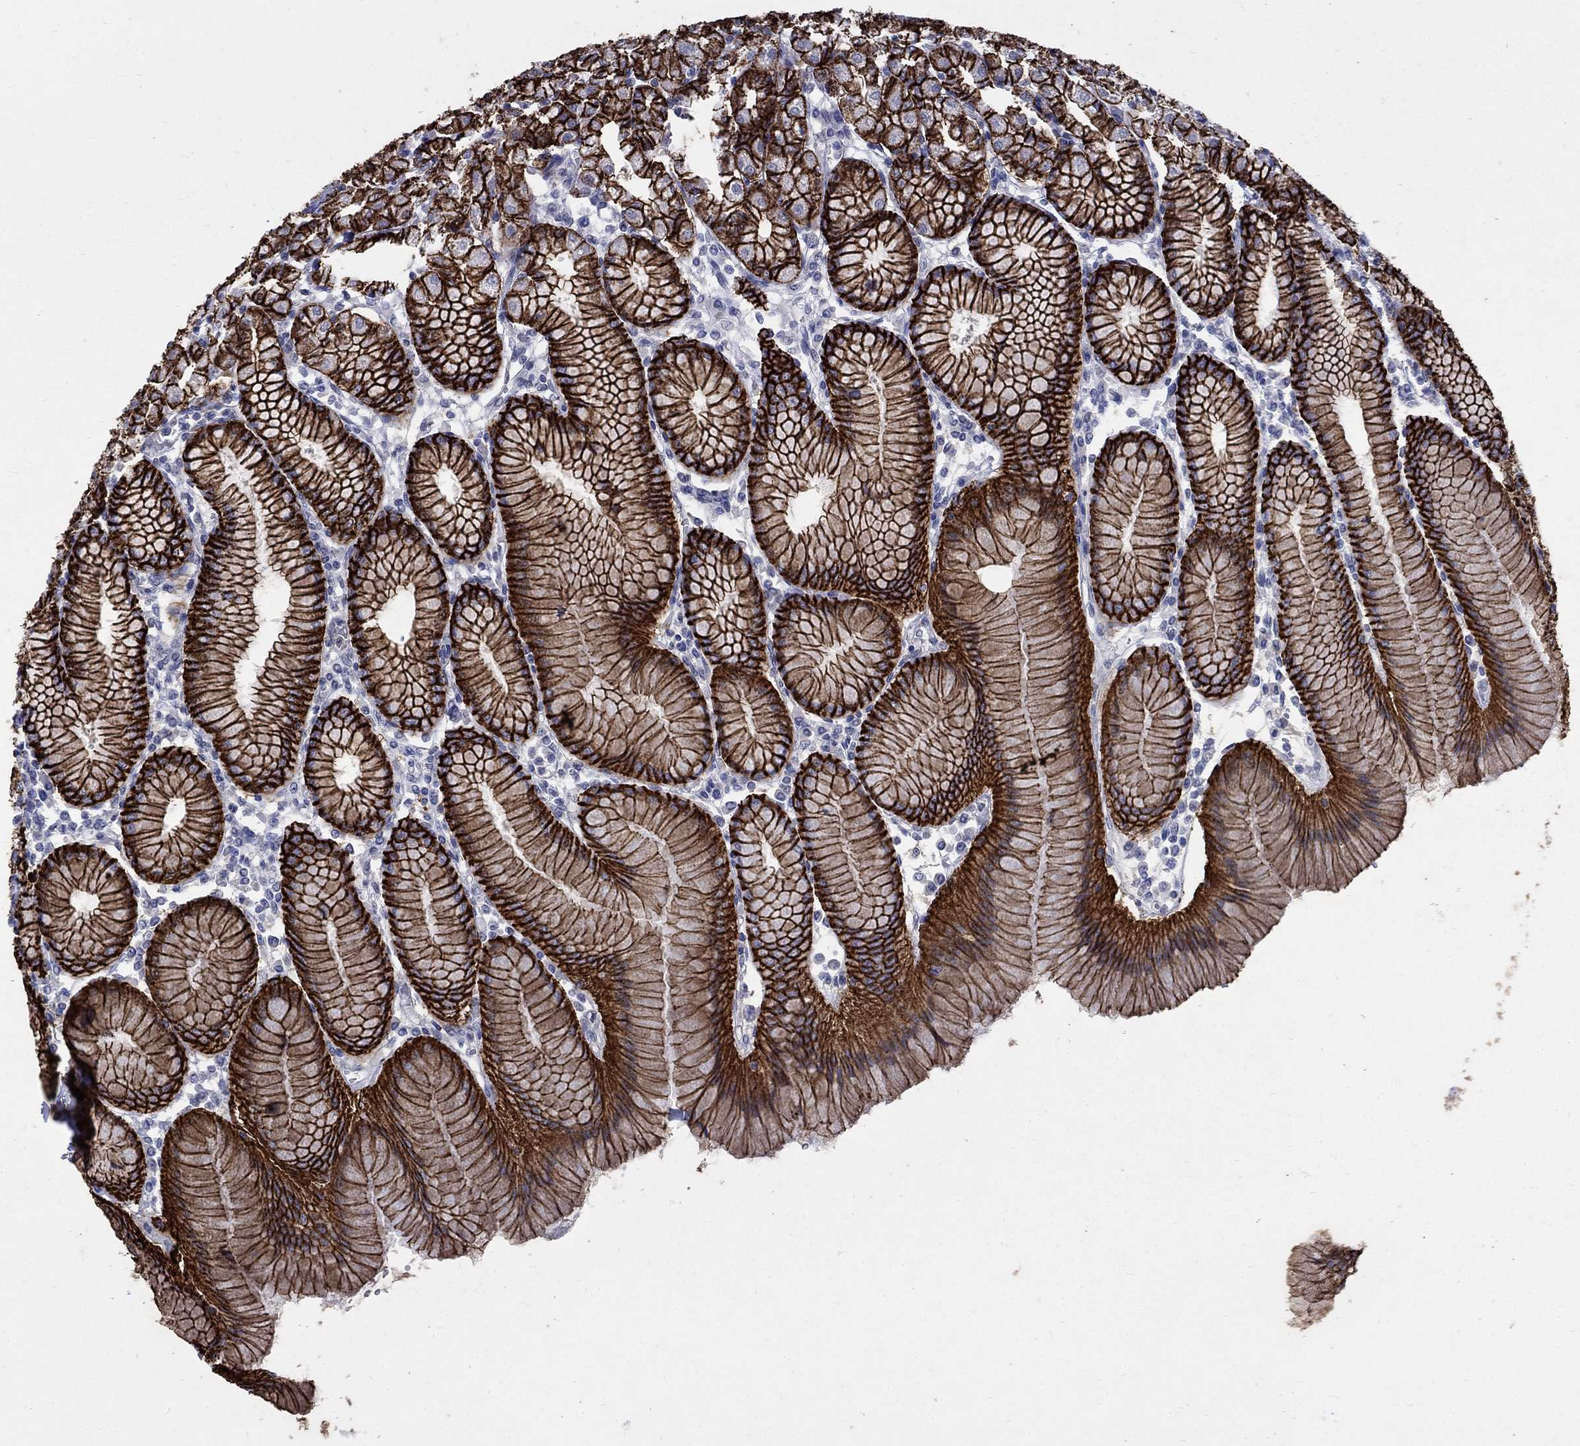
{"staining": {"intensity": "strong", "quantity": ">75%", "location": "cytoplasmic/membranous"}, "tissue": "stomach", "cell_type": "Glandular cells", "image_type": "normal", "snomed": [{"axis": "morphology", "description": "Normal tissue, NOS"}, {"axis": "topography", "description": "Skeletal muscle"}, {"axis": "topography", "description": "Stomach"}], "caption": "Immunohistochemical staining of unremarkable human stomach reveals >75% levels of strong cytoplasmic/membranous protein staining in about >75% of glandular cells.", "gene": "EGFLAM", "patient": {"sex": "female", "age": 57}}